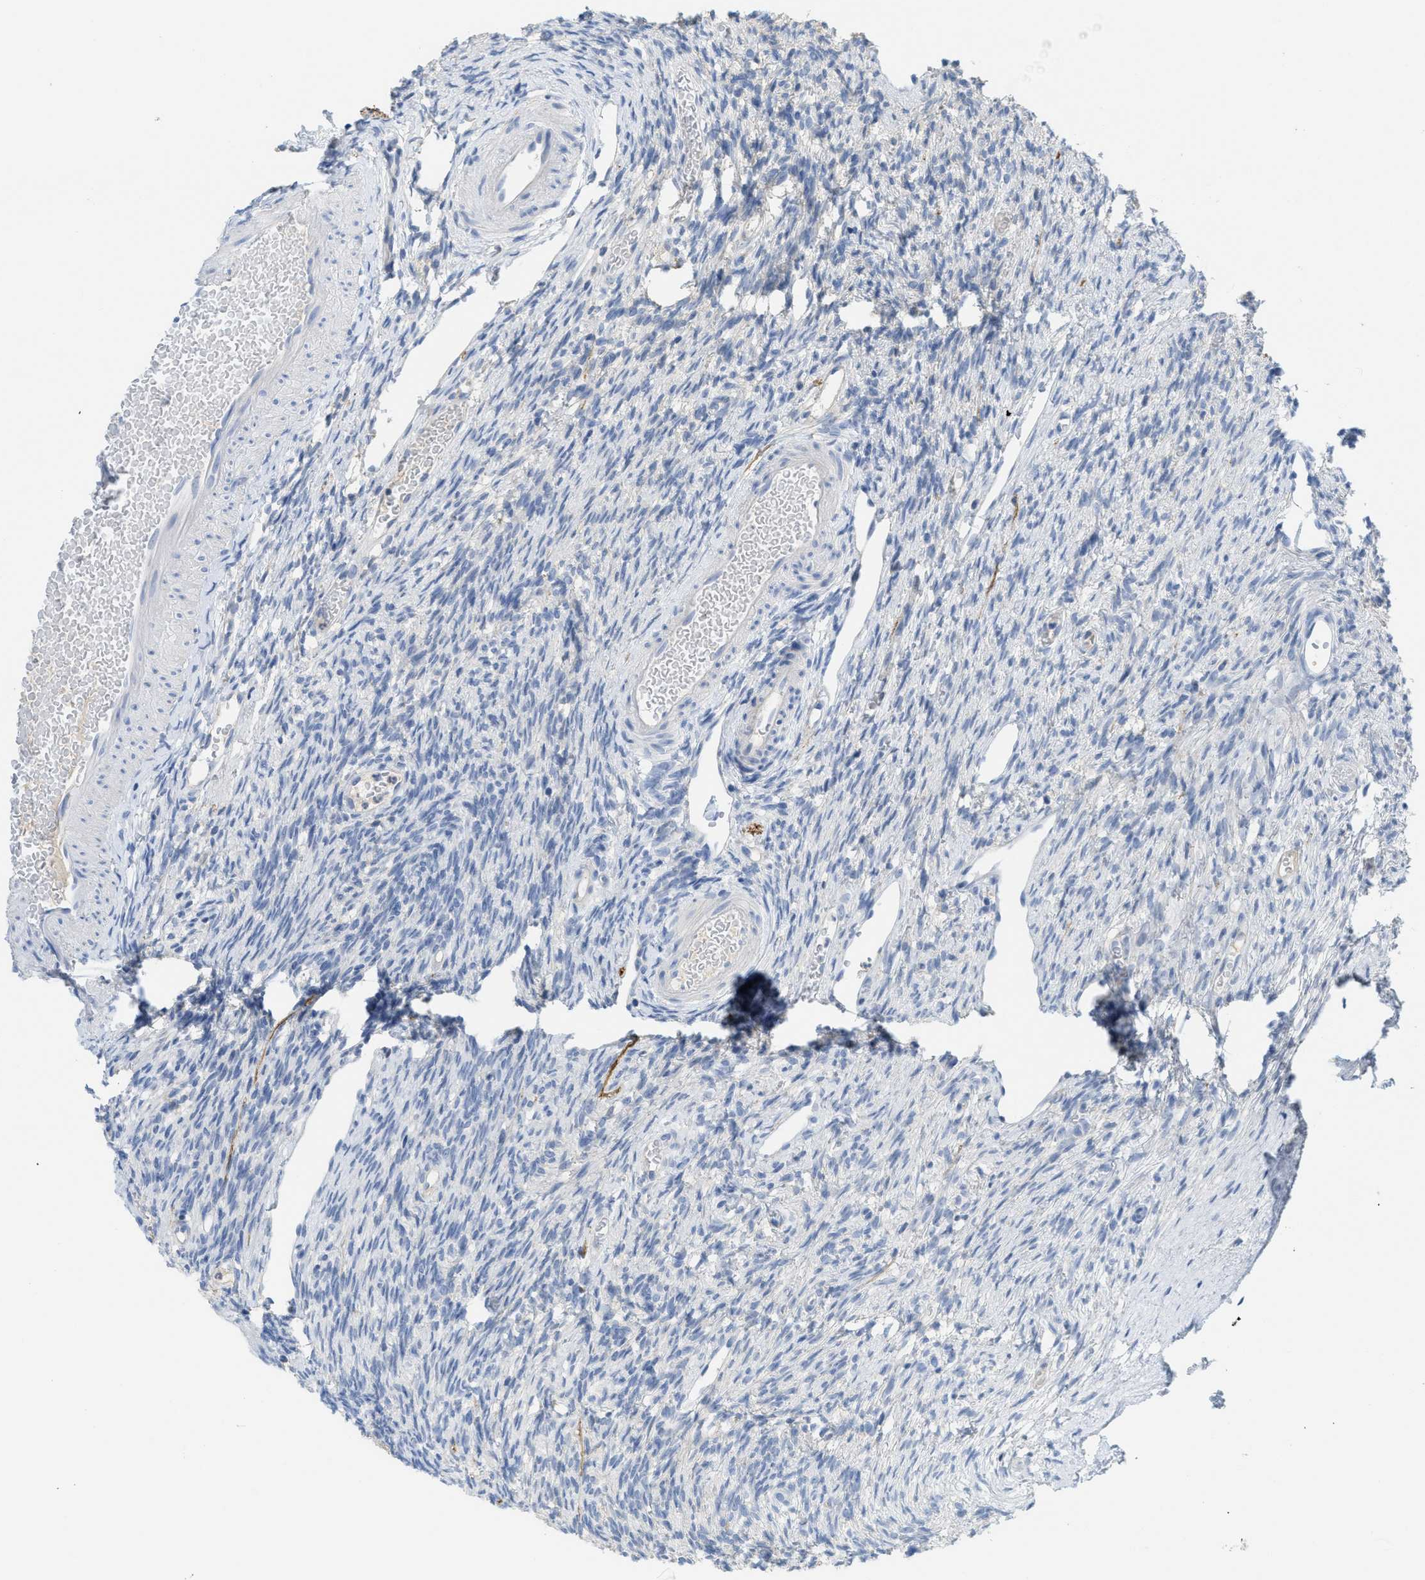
{"staining": {"intensity": "negative", "quantity": "none", "location": "none"}, "tissue": "ovary", "cell_type": "Ovarian stroma cells", "image_type": "normal", "snomed": [{"axis": "morphology", "description": "Normal tissue, NOS"}, {"axis": "topography", "description": "Ovary"}], "caption": "An immunohistochemistry (IHC) micrograph of normal ovary is shown. There is no staining in ovarian stroma cells of ovary.", "gene": "CNNM4", "patient": {"sex": "female", "age": 33}}